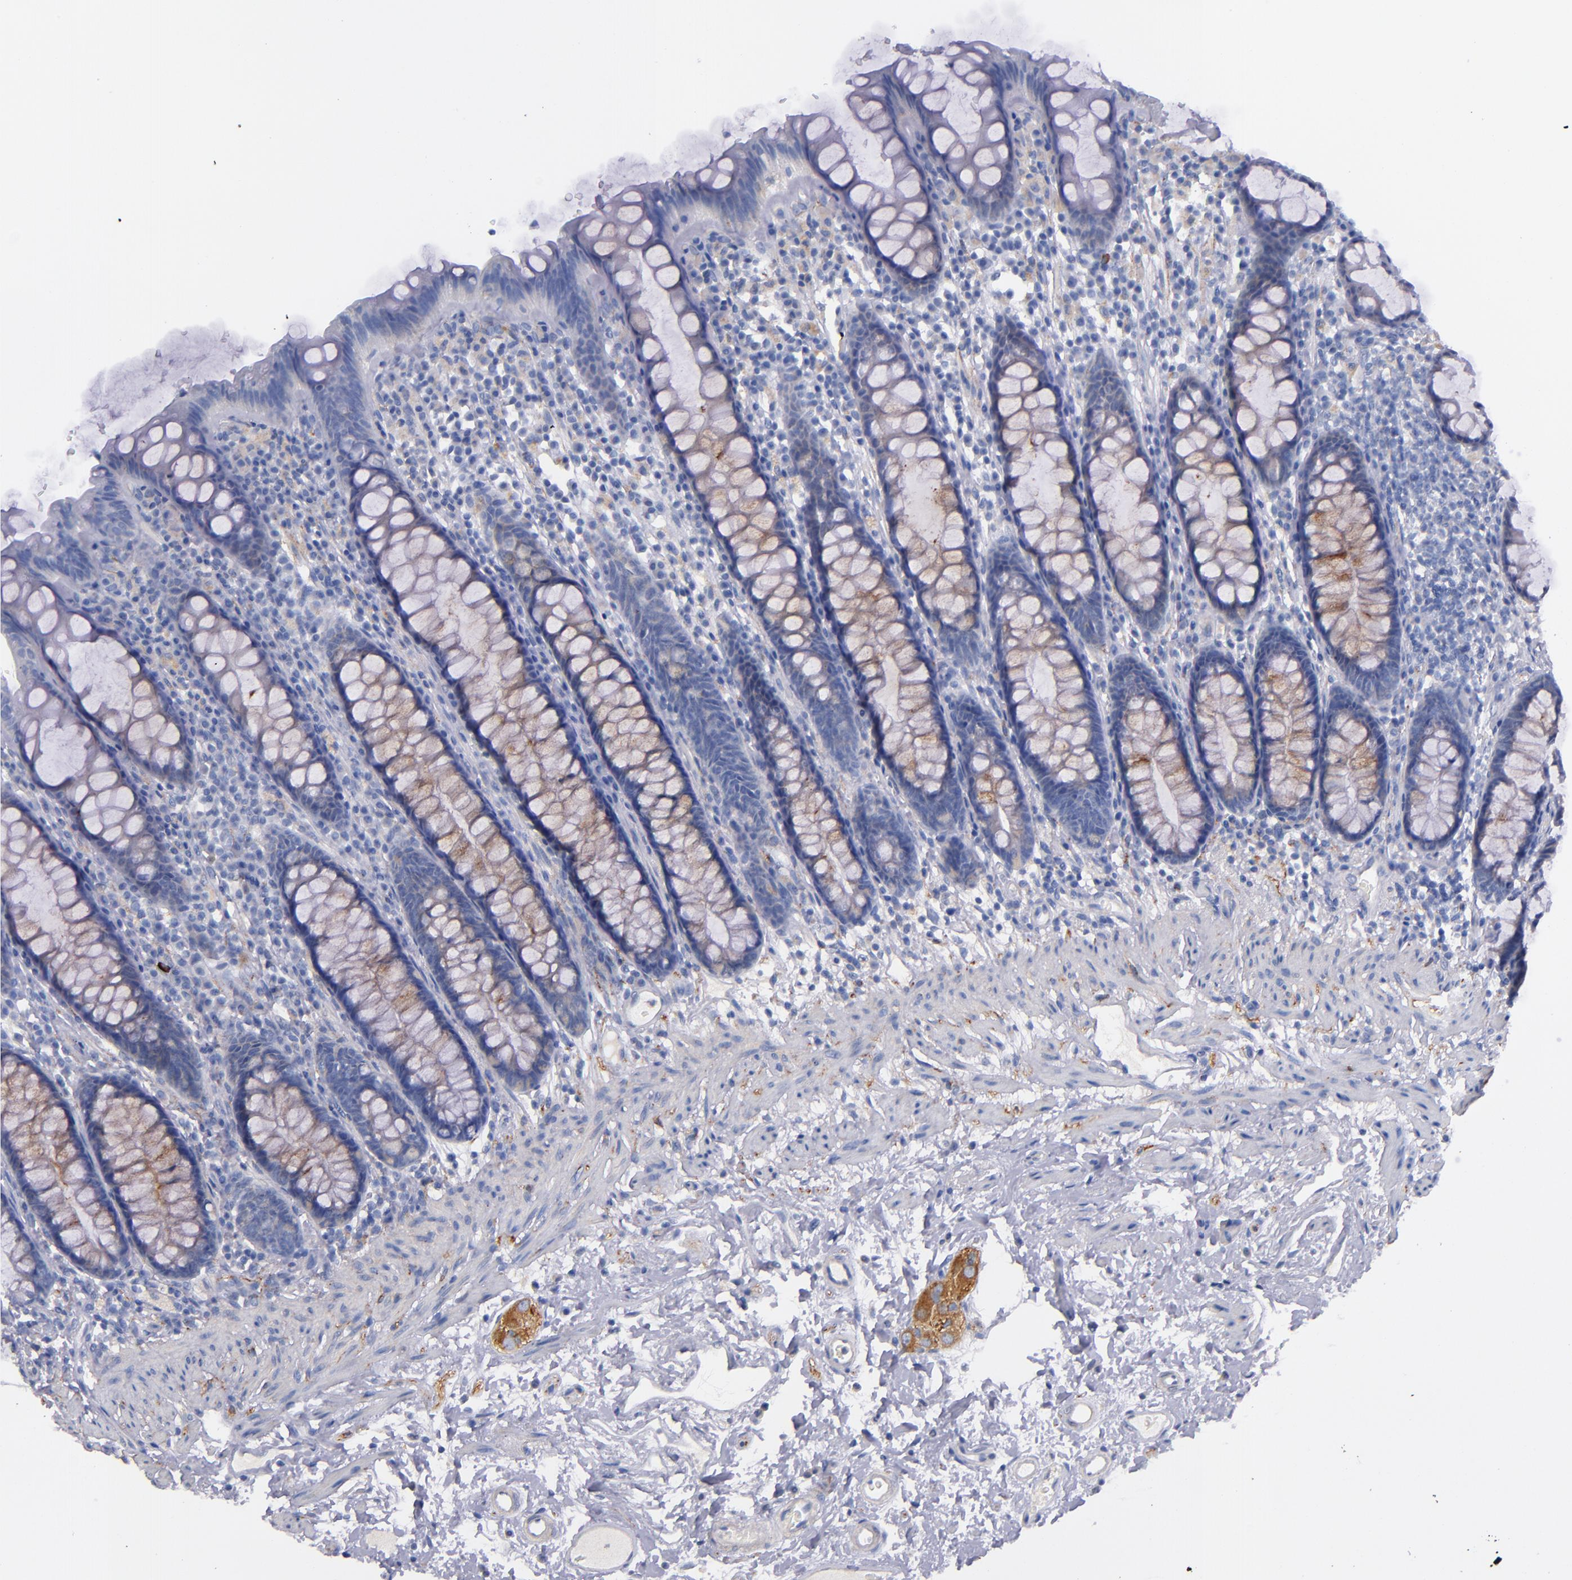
{"staining": {"intensity": "weak", "quantity": "<25%", "location": "cytoplasmic/membranous"}, "tissue": "rectum", "cell_type": "Glandular cells", "image_type": "normal", "snomed": [{"axis": "morphology", "description": "Normal tissue, NOS"}, {"axis": "topography", "description": "Rectum"}], "caption": "This is a histopathology image of IHC staining of unremarkable rectum, which shows no staining in glandular cells.", "gene": "CNTNAP2", "patient": {"sex": "male", "age": 92}}